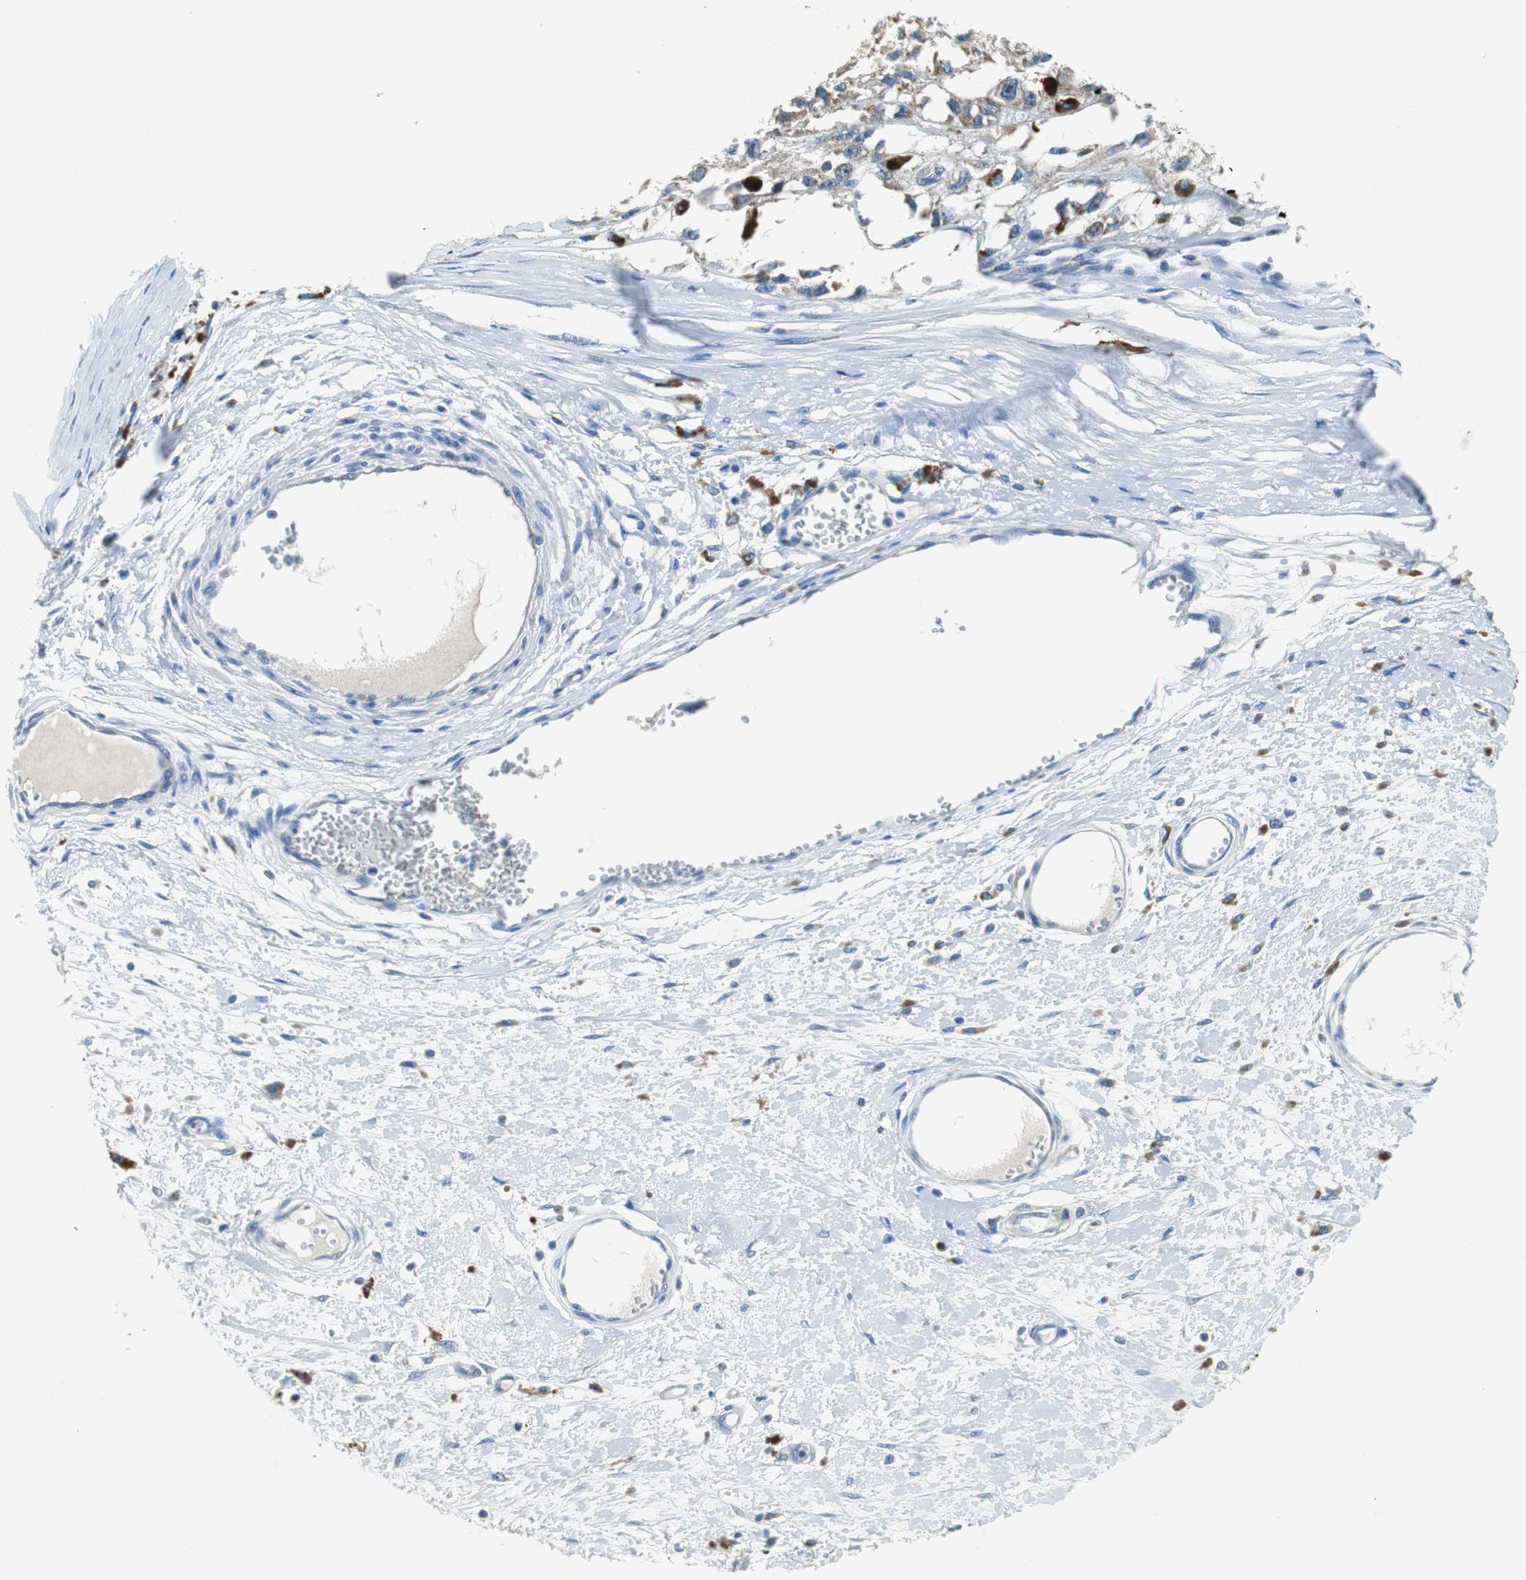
{"staining": {"intensity": "moderate", "quantity": ">75%", "location": "cytoplasmic/membranous"}, "tissue": "melanoma", "cell_type": "Tumor cells", "image_type": "cancer", "snomed": [{"axis": "morphology", "description": "Malignant melanoma, Metastatic site"}, {"axis": "topography", "description": "Lymph node"}], "caption": "Tumor cells display medium levels of moderate cytoplasmic/membranous staining in approximately >75% of cells in malignant melanoma (metastatic site).", "gene": "NLGN1", "patient": {"sex": "male", "age": 59}}